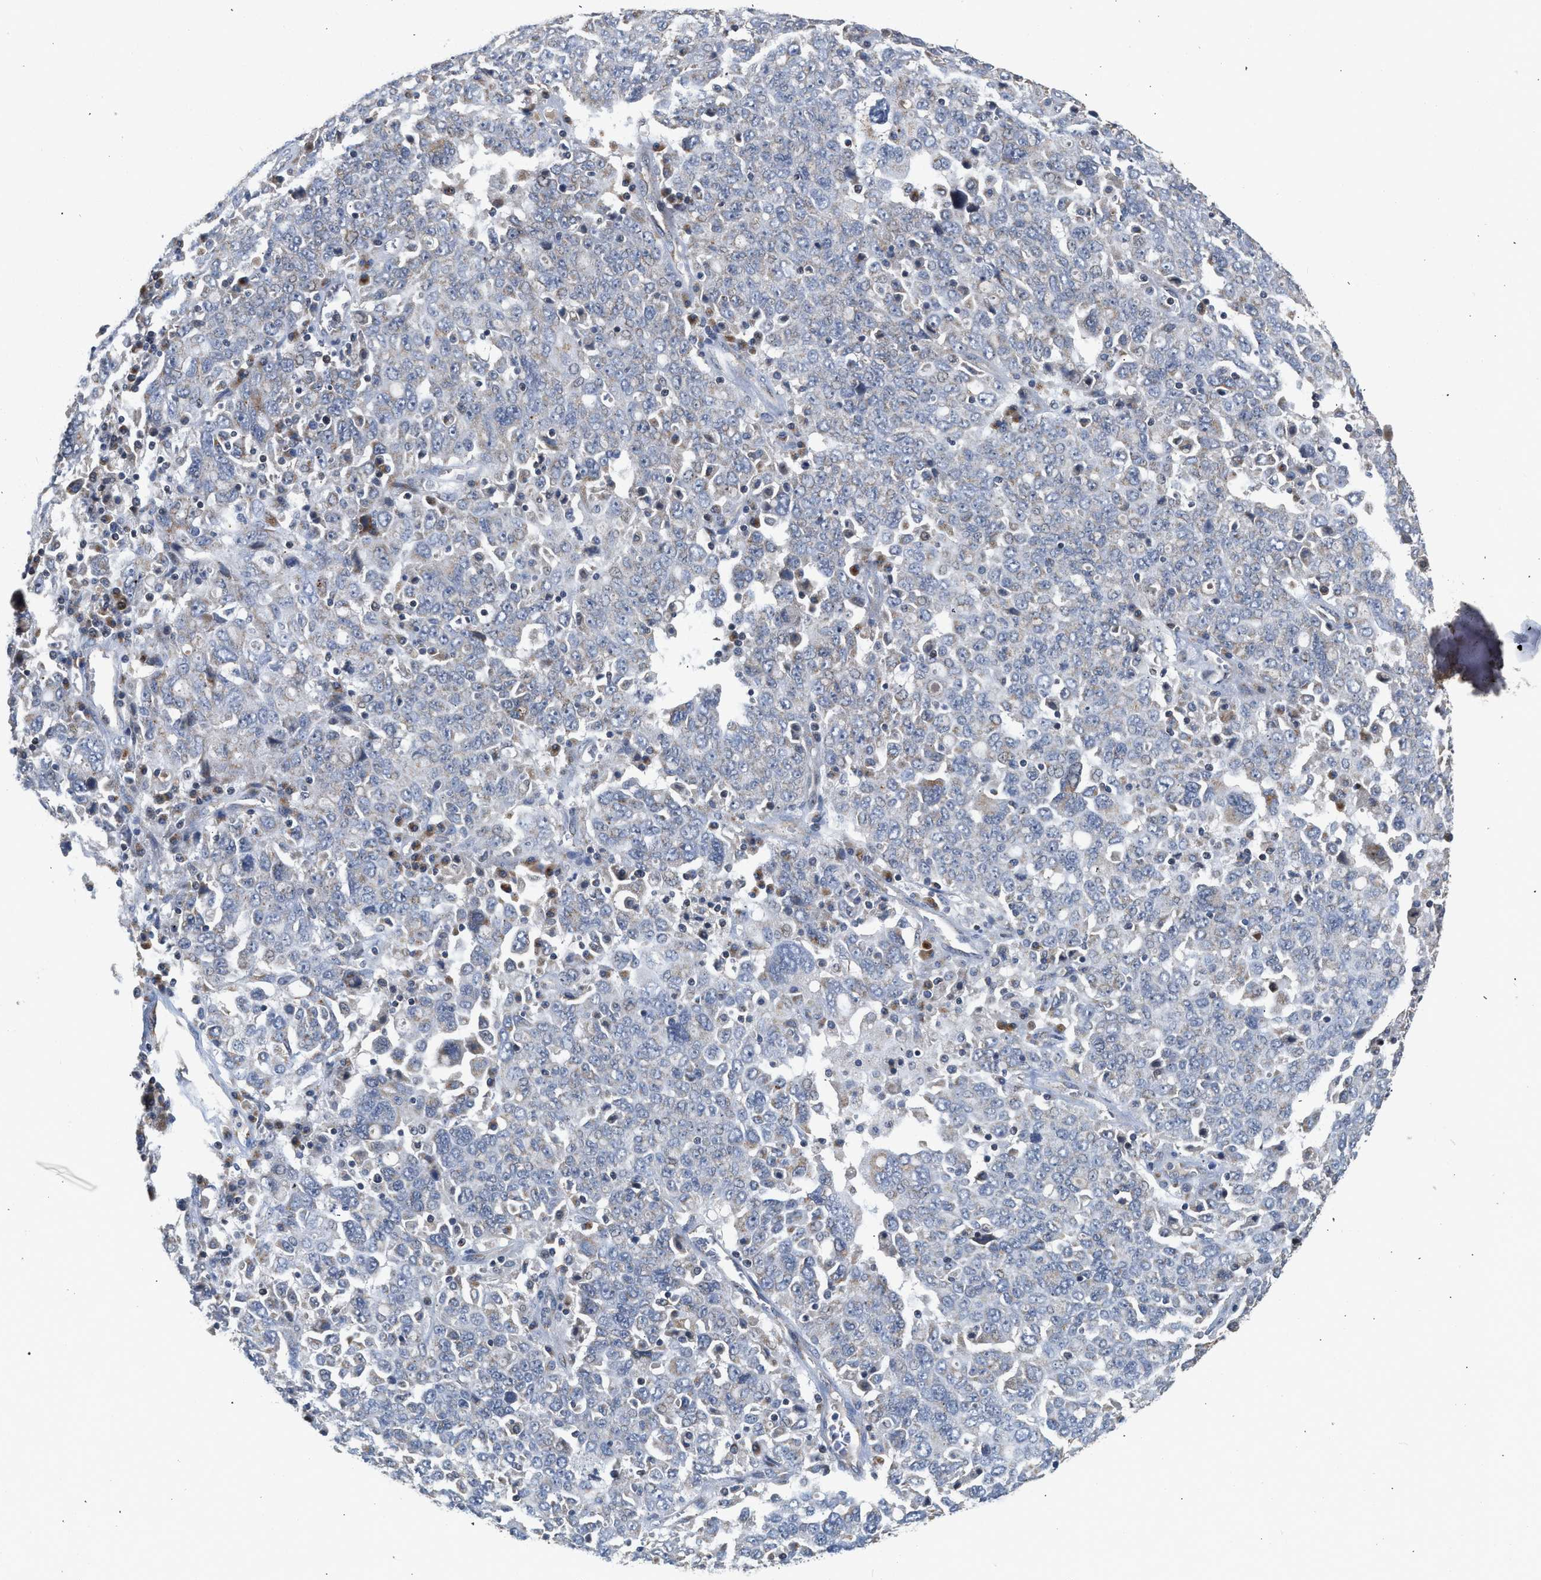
{"staining": {"intensity": "negative", "quantity": "none", "location": "none"}, "tissue": "ovarian cancer", "cell_type": "Tumor cells", "image_type": "cancer", "snomed": [{"axis": "morphology", "description": "Carcinoma, endometroid"}, {"axis": "topography", "description": "Ovary"}], "caption": "IHC image of neoplastic tissue: ovarian cancer stained with DAB exhibits no significant protein expression in tumor cells.", "gene": "PIM1", "patient": {"sex": "female", "age": 62}}